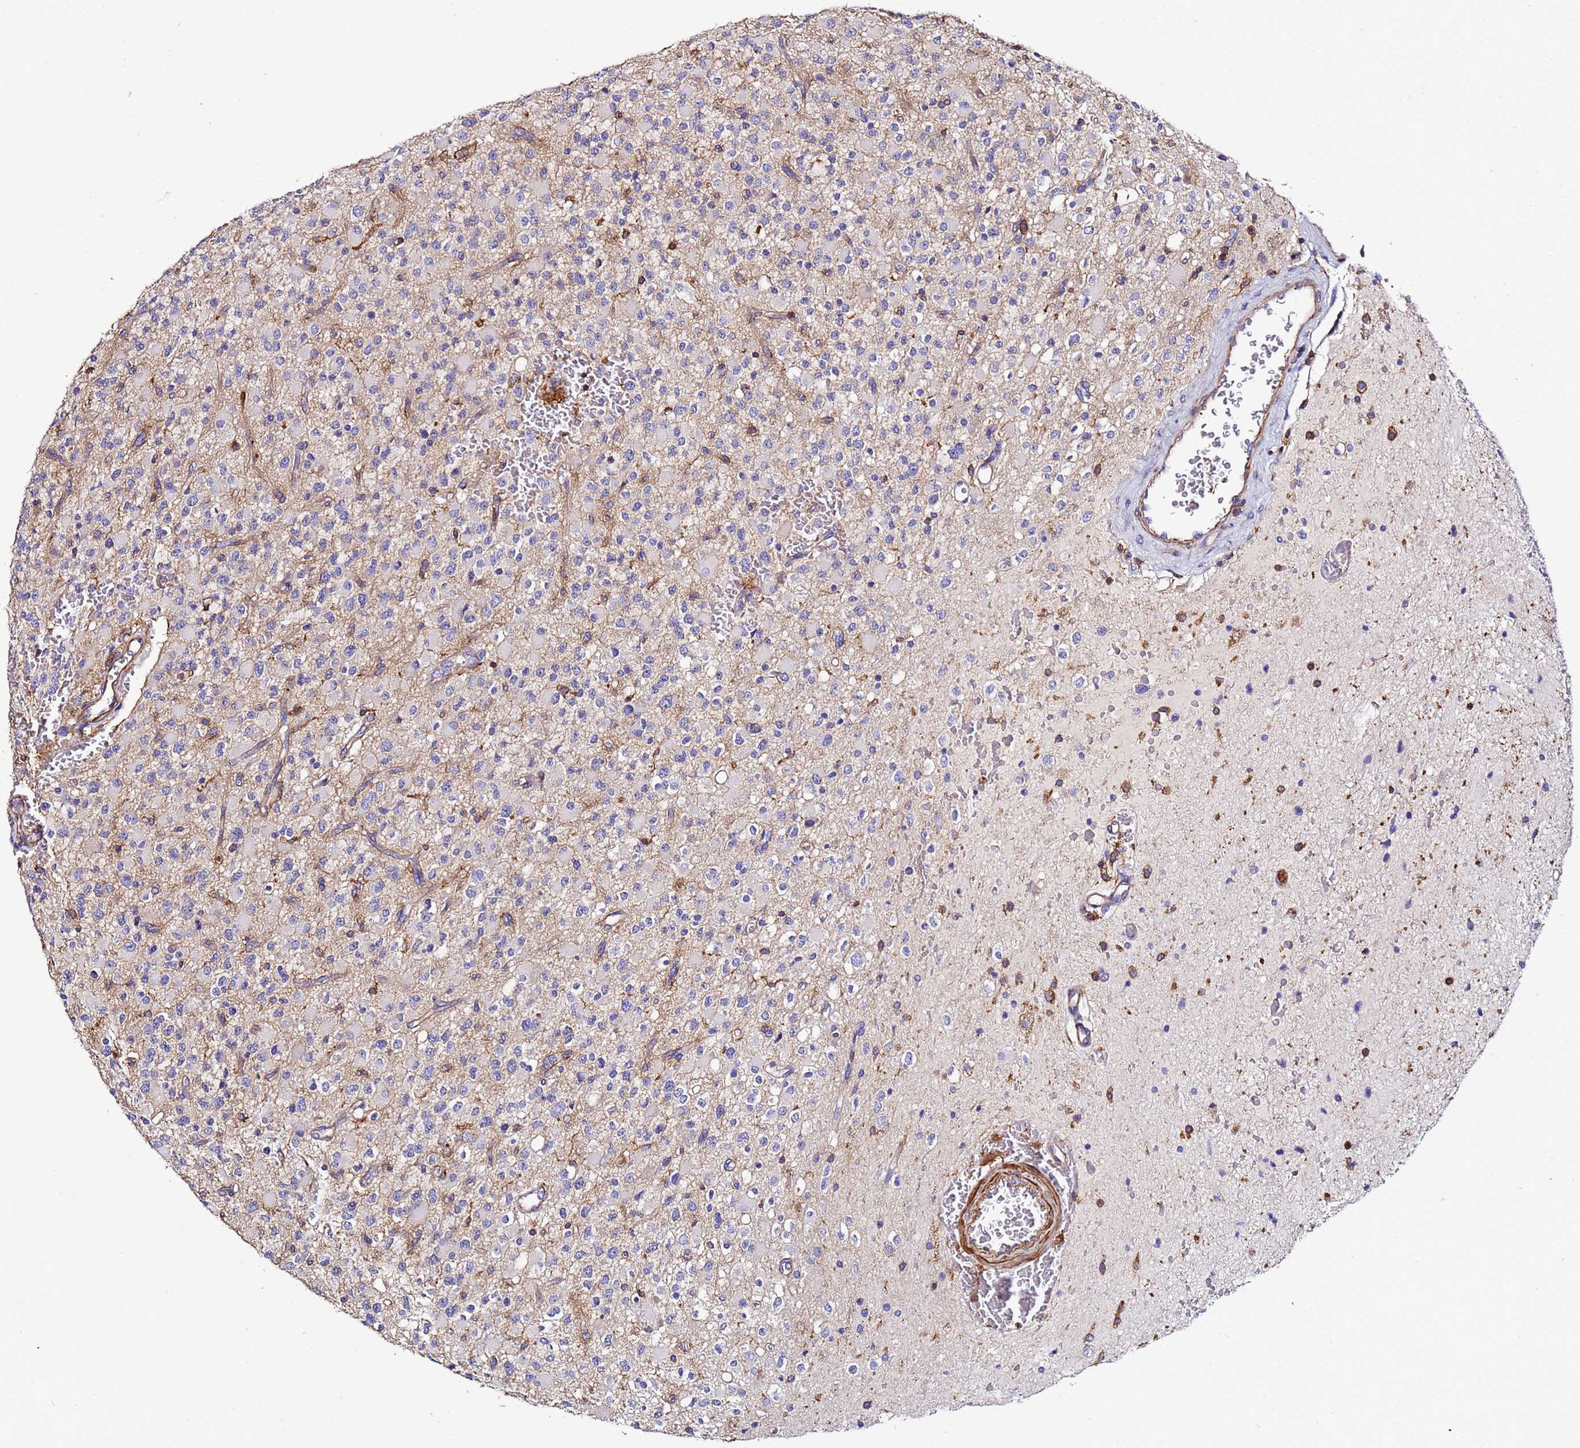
{"staining": {"intensity": "negative", "quantity": "none", "location": "none"}, "tissue": "glioma", "cell_type": "Tumor cells", "image_type": "cancer", "snomed": [{"axis": "morphology", "description": "Glioma, malignant, High grade"}, {"axis": "topography", "description": "Brain"}], "caption": "Image shows no protein positivity in tumor cells of malignant glioma (high-grade) tissue.", "gene": "ACTB", "patient": {"sex": "male", "age": 34}}